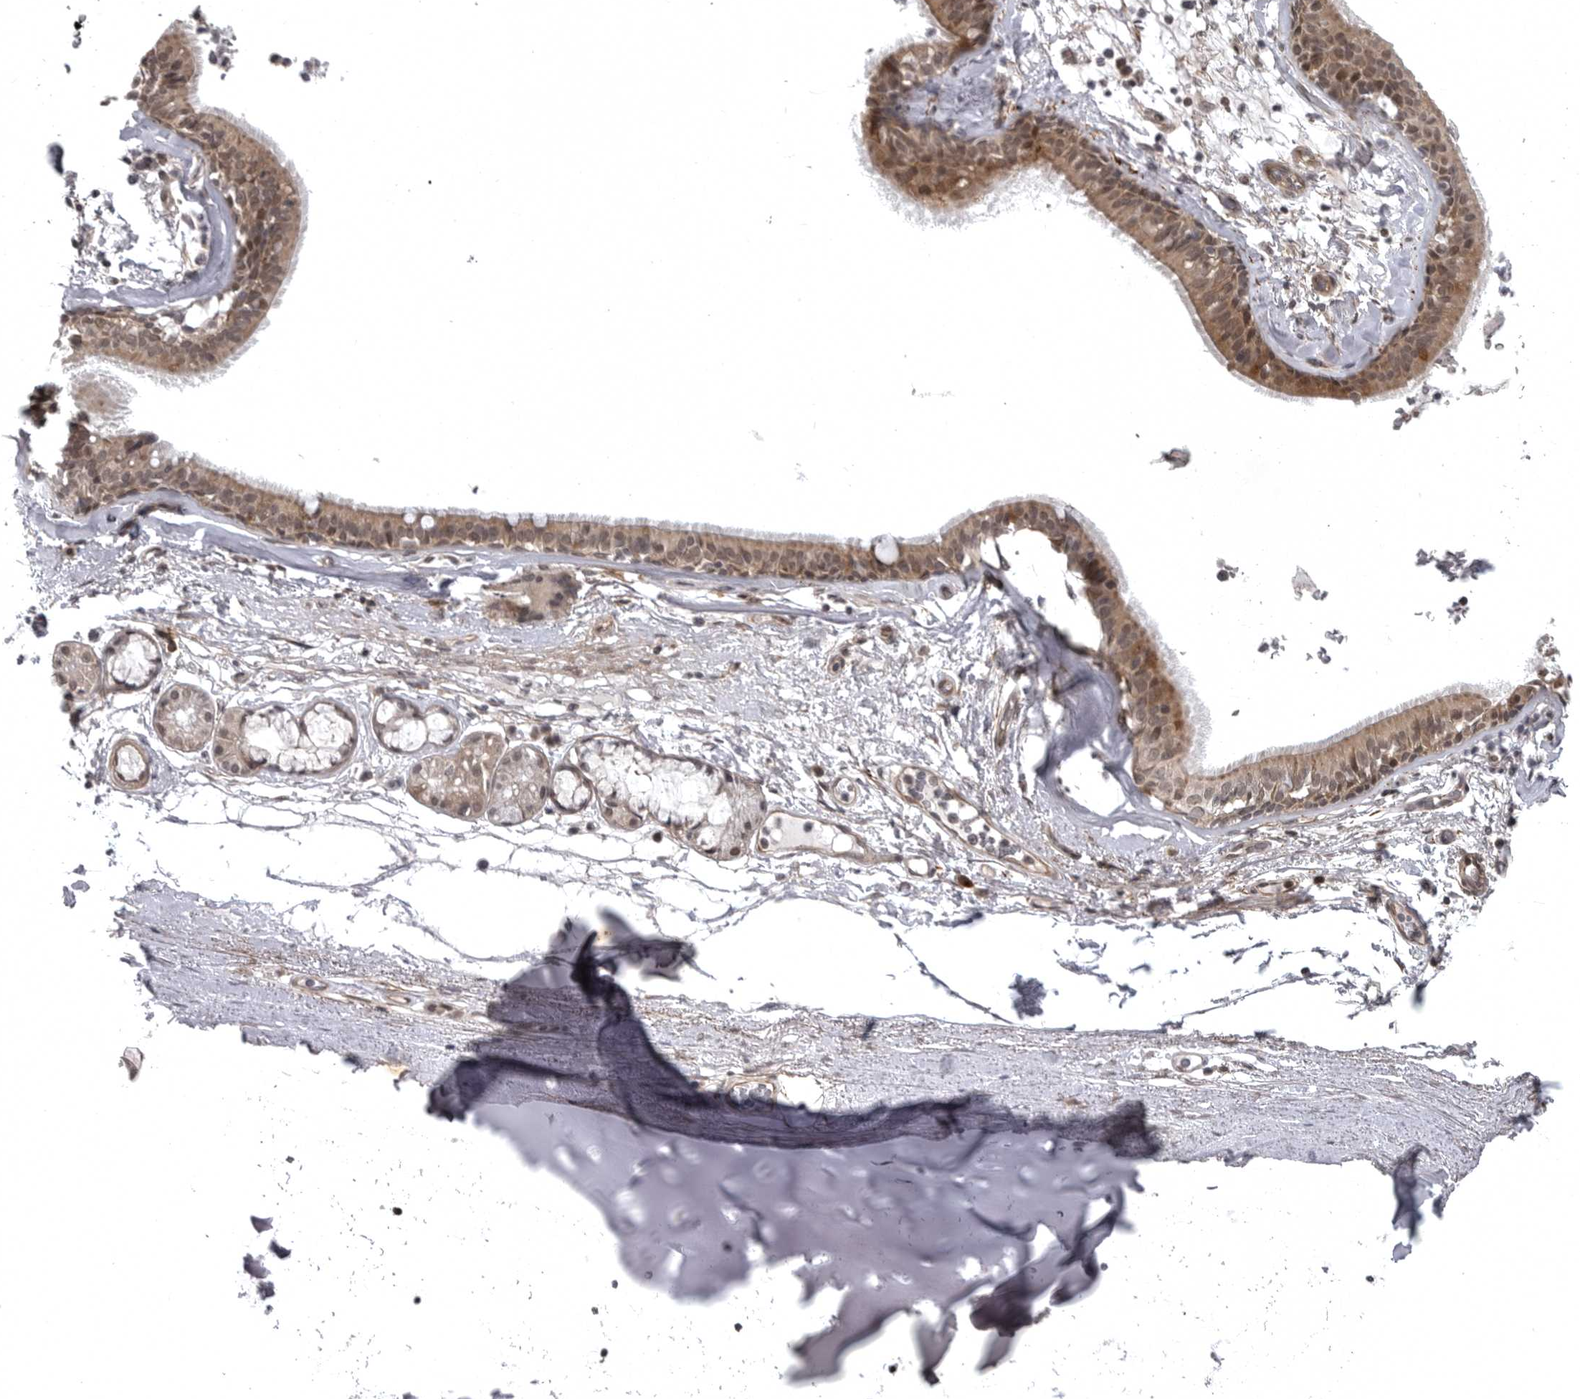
{"staining": {"intensity": "weak", "quantity": "<25%", "location": "cytoplasmic/membranous,nuclear"}, "tissue": "adipose tissue", "cell_type": "Adipocytes", "image_type": "normal", "snomed": [{"axis": "morphology", "description": "Normal tissue, NOS"}, {"axis": "topography", "description": "Cartilage tissue"}], "caption": "Immunohistochemical staining of unremarkable human adipose tissue displays no significant staining in adipocytes.", "gene": "SNX16", "patient": {"sex": "female", "age": 63}}